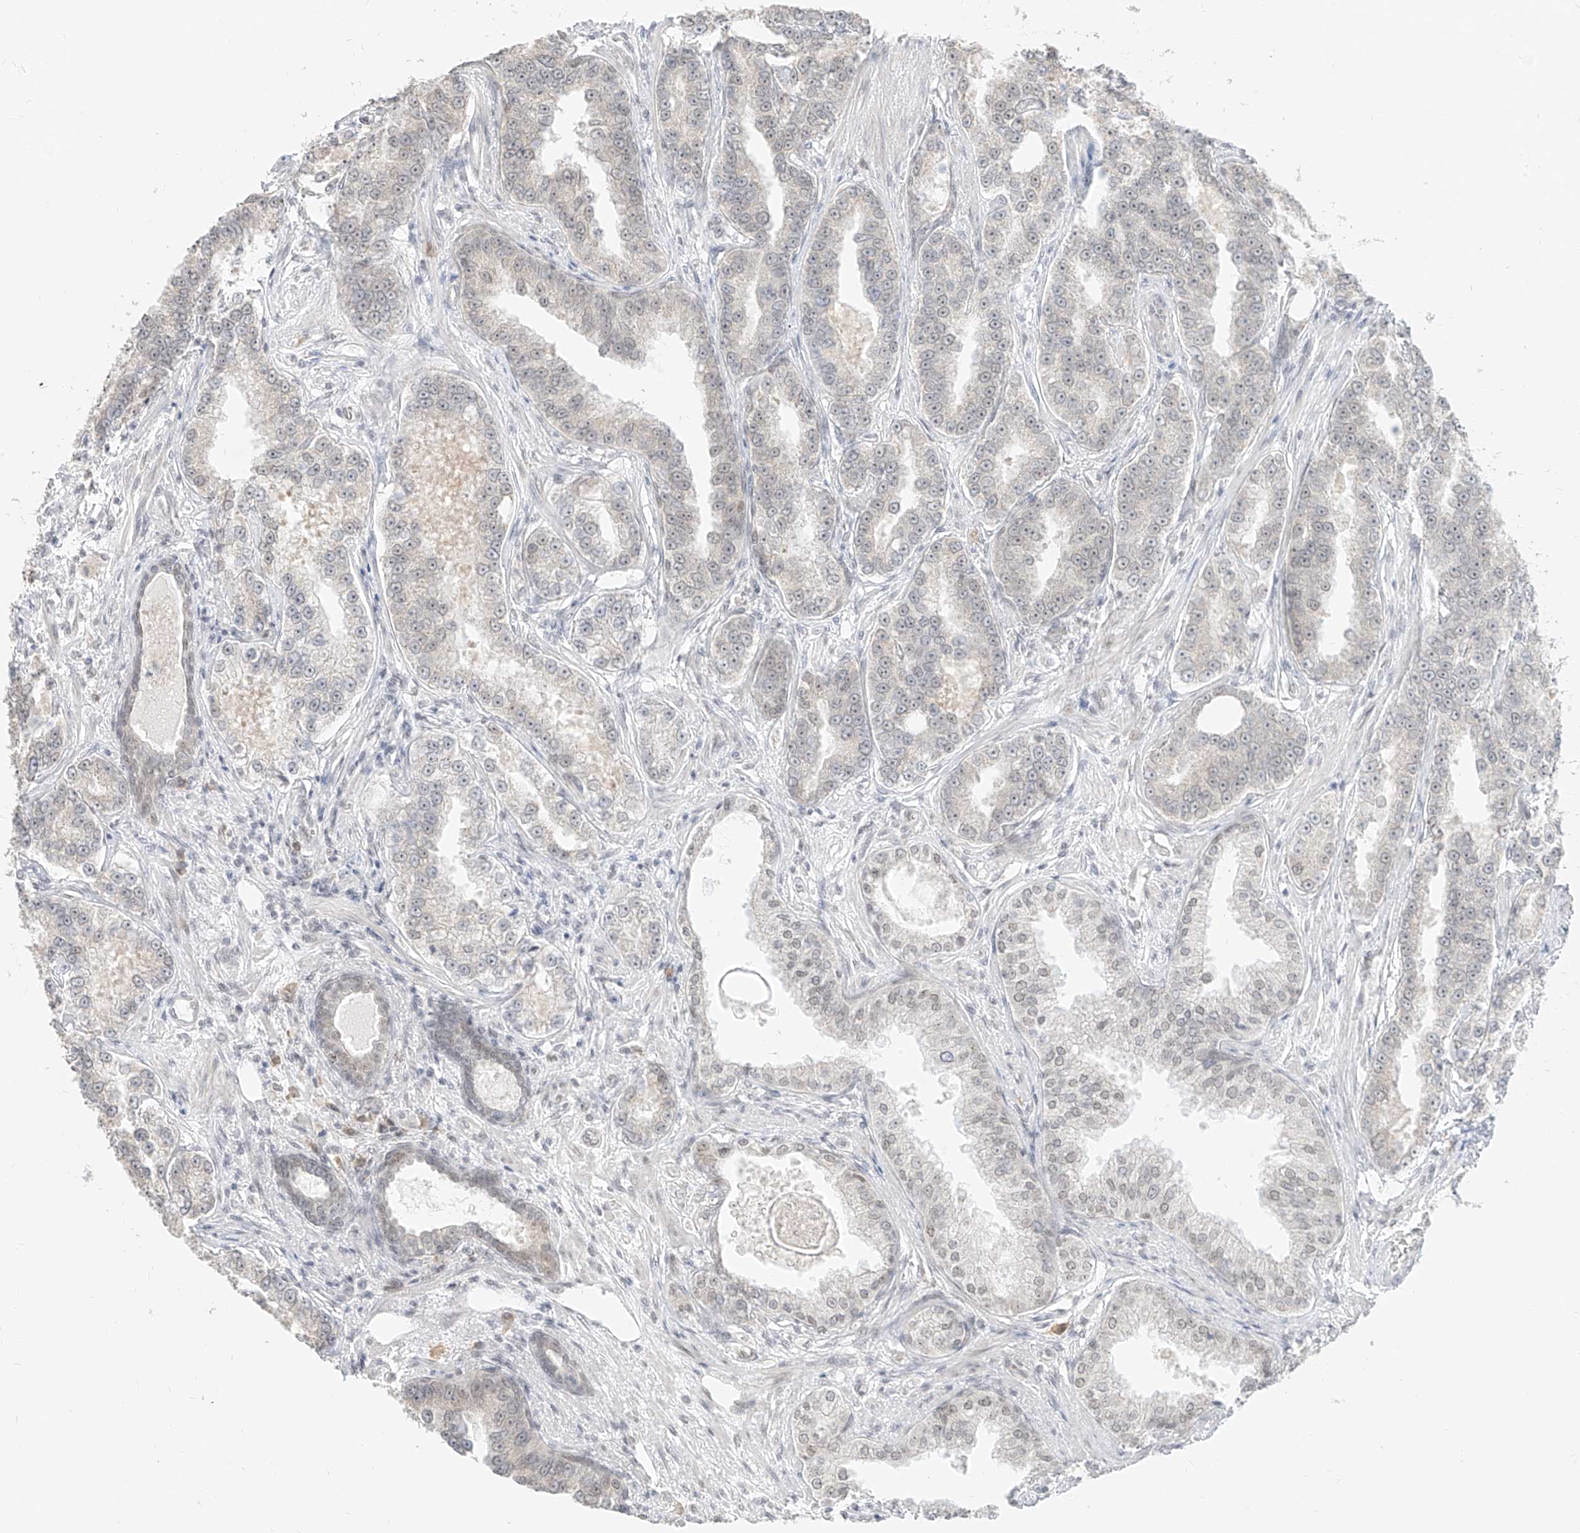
{"staining": {"intensity": "negative", "quantity": "none", "location": "none"}, "tissue": "prostate cancer", "cell_type": "Tumor cells", "image_type": "cancer", "snomed": [{"axis": "morphology", "description": "Normal tissue, NOS"}, {"axis": "morphology", "description": "Adenocarcinoma, High grade"}, {"axis": "topography", "description": "Prostate"}], "caption": "This image is of prostate cancer stained with IHC to label a protein in brown with the nuclei are counter-stained blue. There is no staining in tumor cells.", "gene": "SUPT5H", "patient": {"sex": "male", "age": 83}}